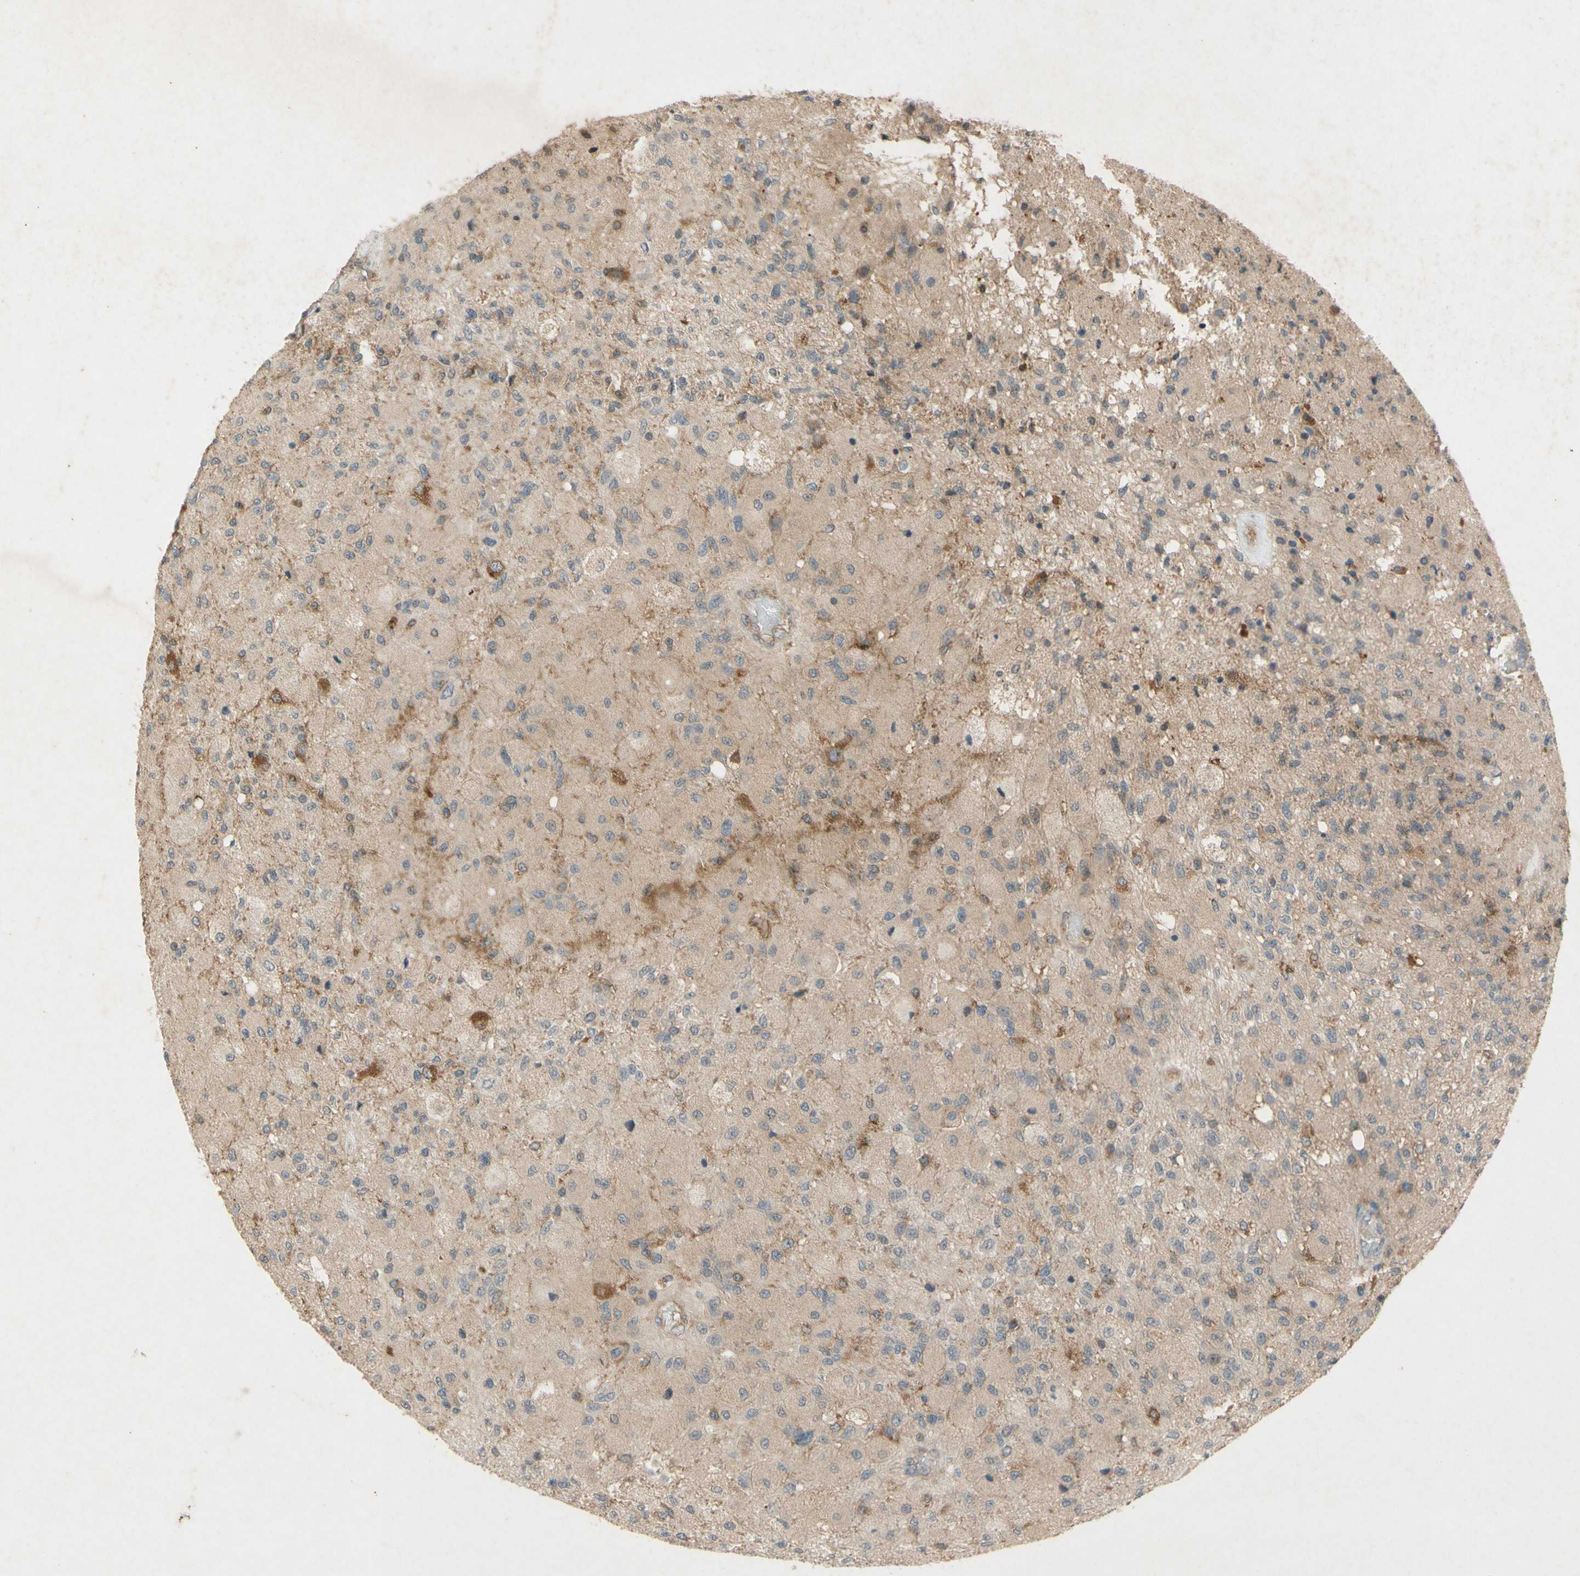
{"staining": {"intensity": "weak", "quantity": ">75%", "location": "cytoplasmic/membranous"}, "tissue": "glioma", "cell_type": "Tumor cells", "image_type": "cancer", "snomed": [{"axis": "morphology", "description": "Normal tissue, NOS"}, {"axis": "morphology", "description": "Glioma, malignant, High grade"}, {"axis": "topography", "description": "Cerebral cortex"}], "caption": "This micrograph demonstrates immunohistochemistry (IHC) staining of human malignant glioma (high-grade), with low weak cytoplasmic/membranous staining in about >75% of tumor cells.", "gene": "ATP6V1F", "patient": {"sex": "male", "age": 77}}